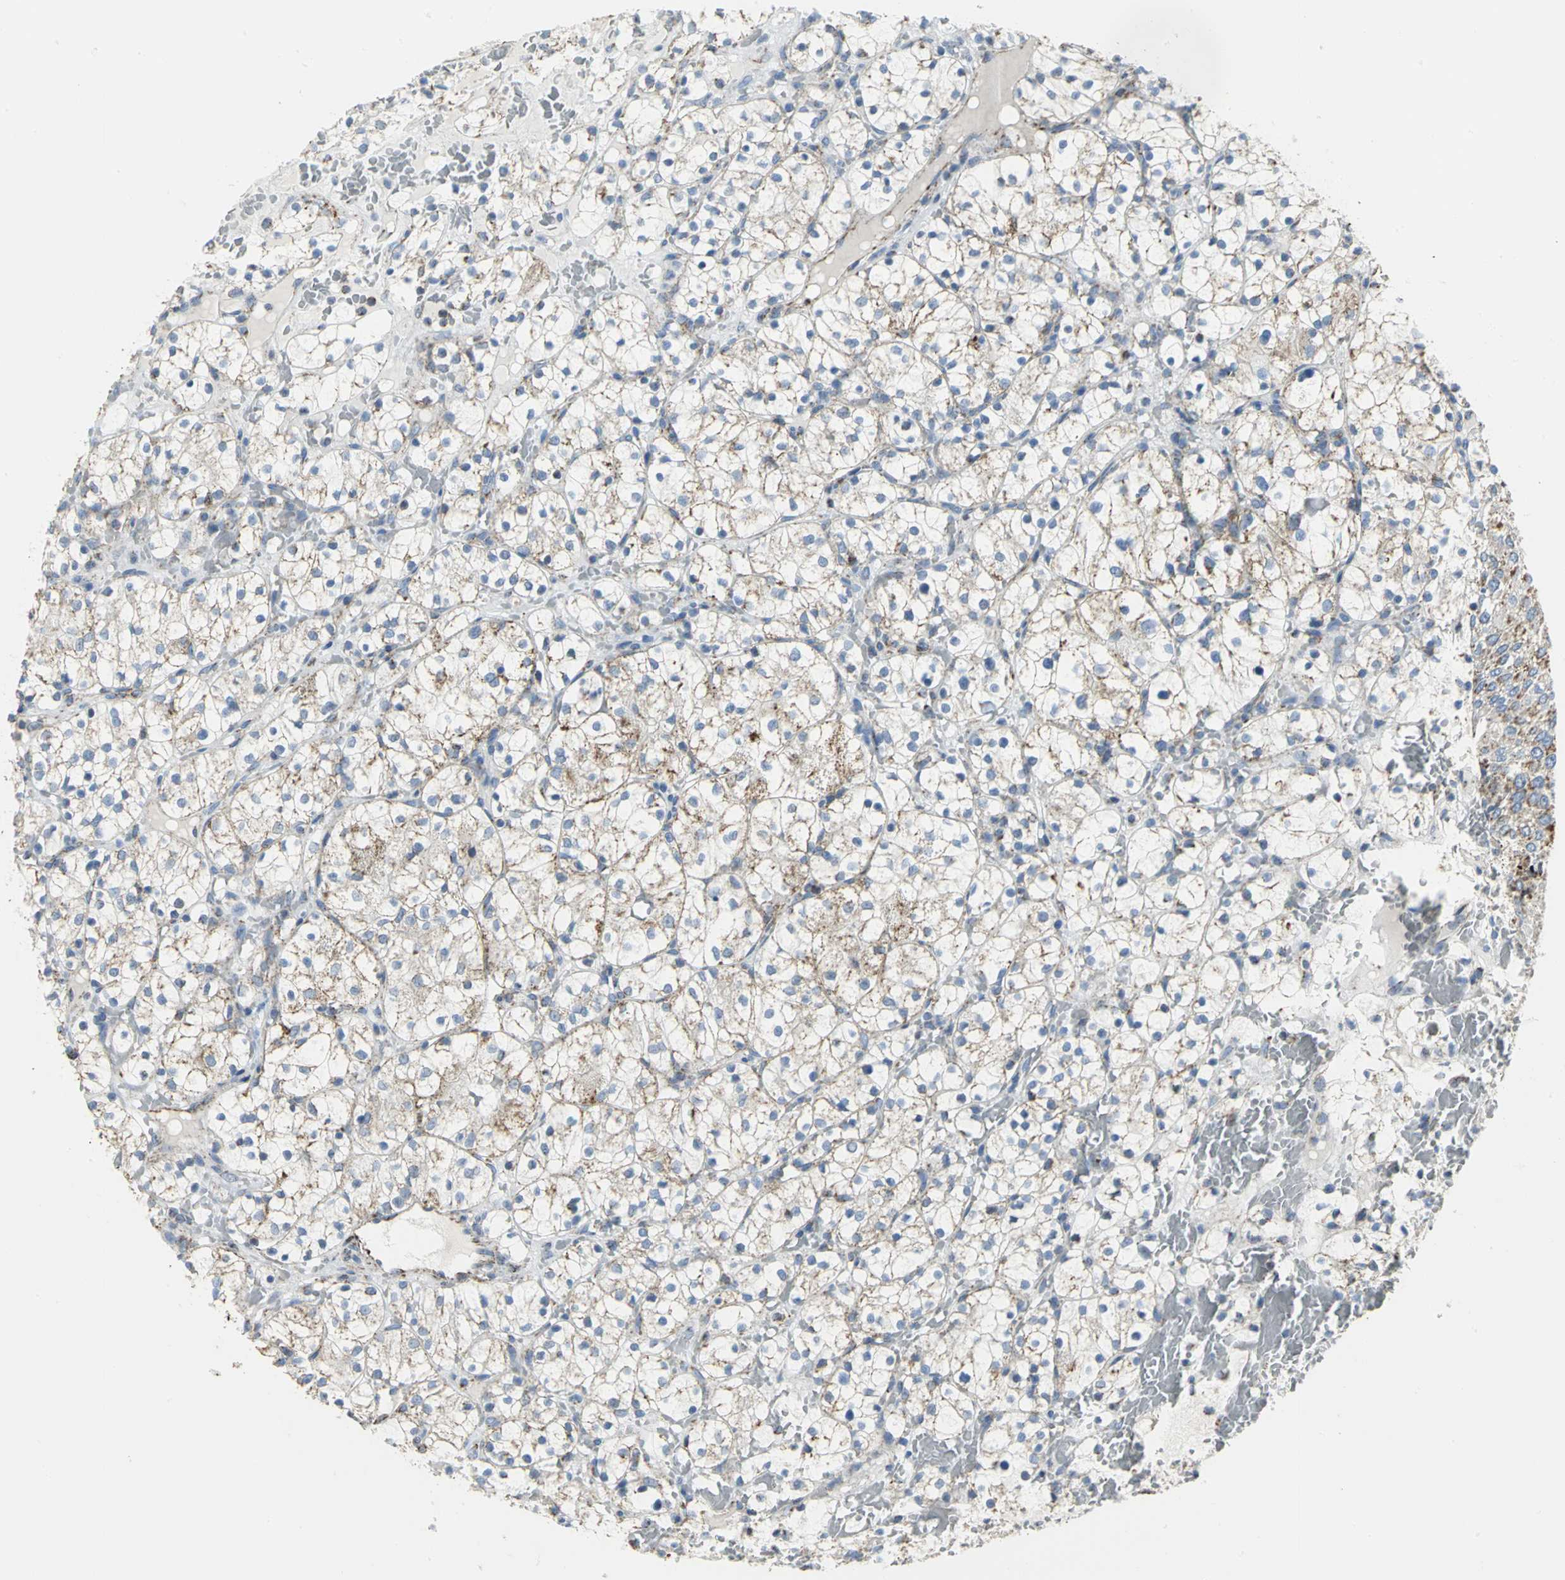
{"staining": {"intensity": "weak", "quantity": "<25%", "location": "cytoplasmic/membranous"}, "tissue": "renal cancer", "cell_type": "Tumor cells", "image_type": "cancer", "snomed": [{"axis": "morphology", "description": "Adenocarcinoma, NOS"}, {"axis": "topography", "description": "Kidney"}], "caption": "Tumor cells show no significant protein staining in renal adenocarcinoma.", "gene": "NTRK1", "patient": {"sex": "female", "age": 60}}